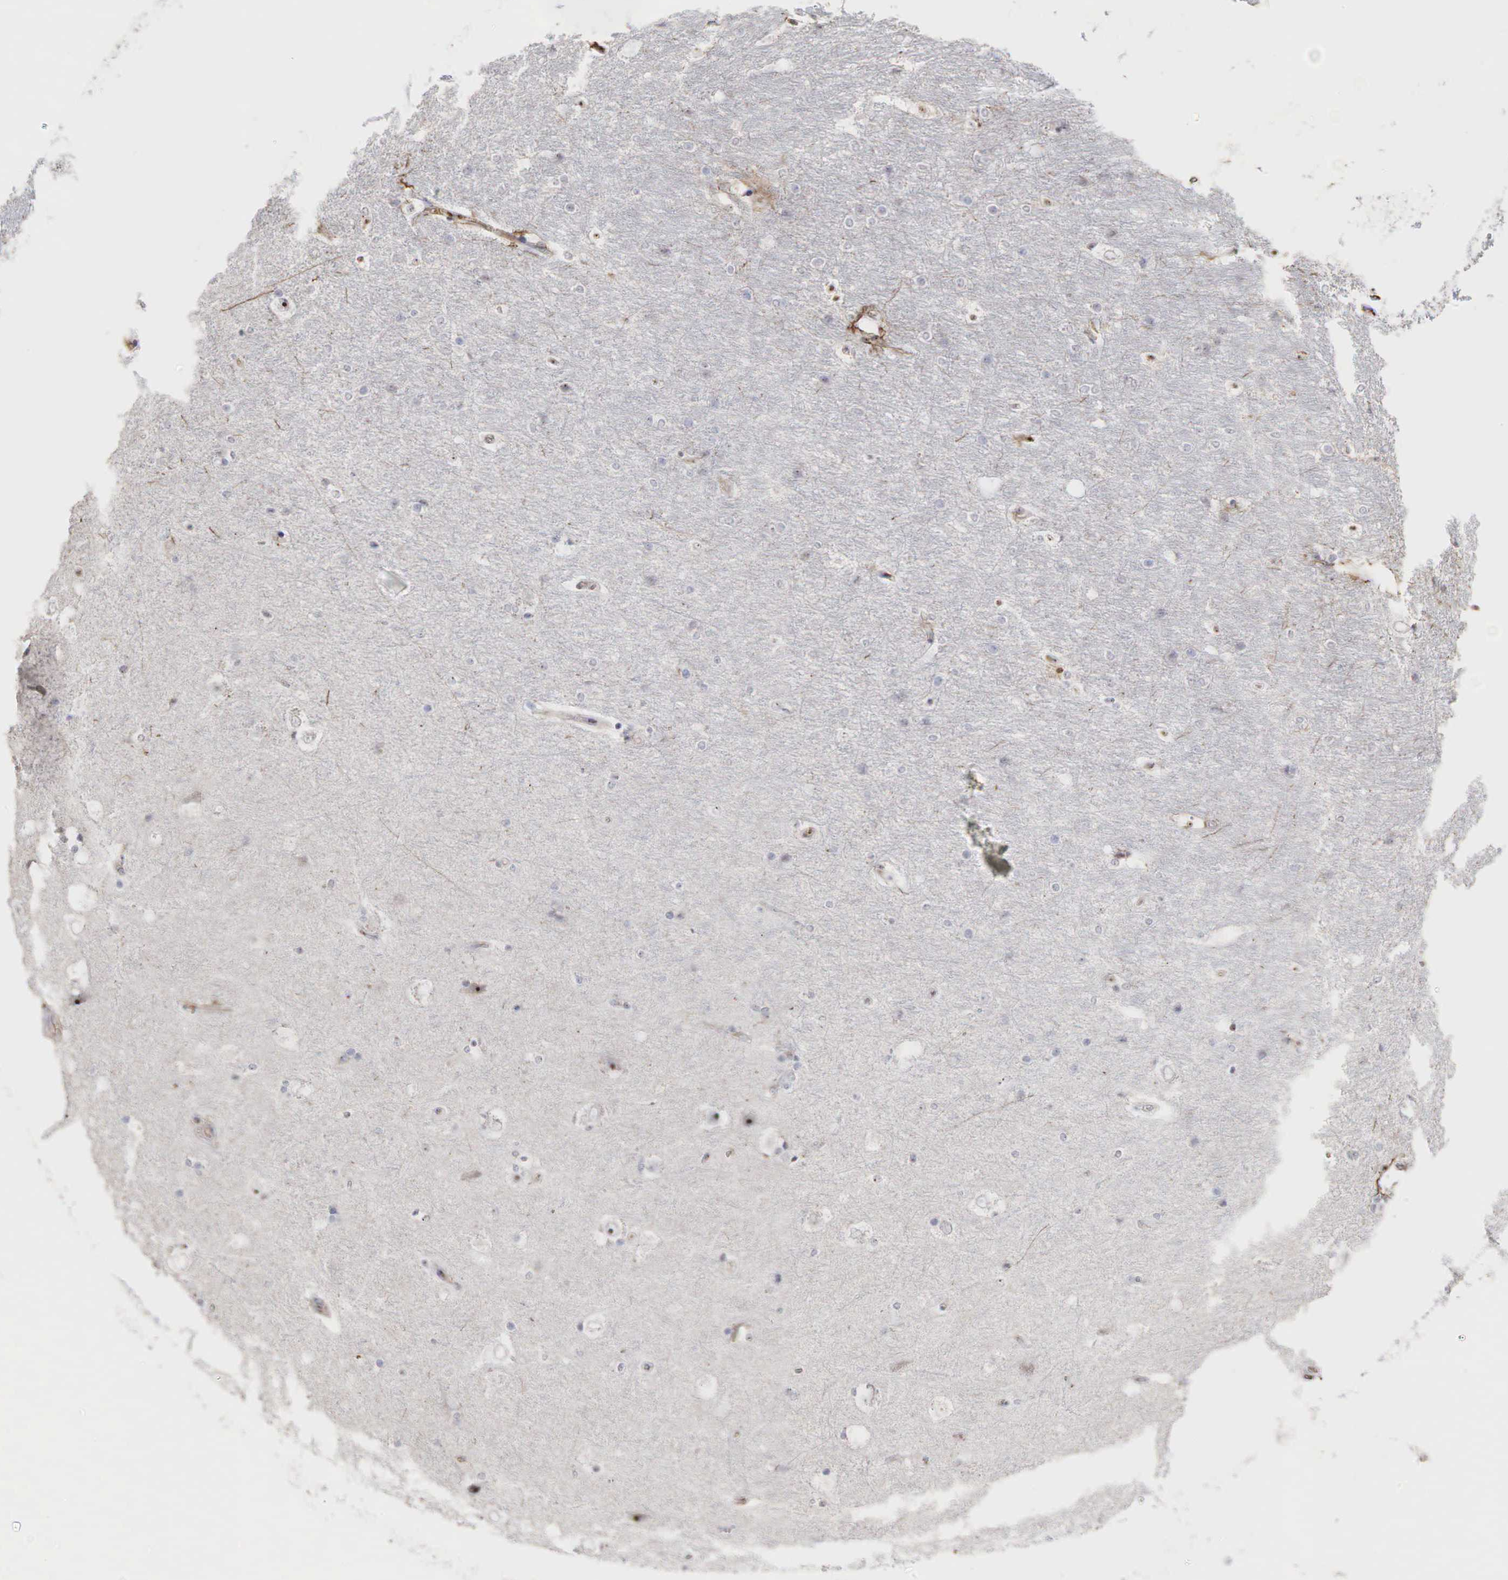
{"staining": {"intensity": "moderate", "quantity": "<25%", "location": "cytoplasmic/membranous"}, "tissue": "hippocampus", "cell_type": "Glial cells", "image_type": "normal", "snomed": [{"axis": "morphology", "description": "Normal tissue, NOS"}, {"axis": "topography", "description": "Hippocampus"}], "caption": "Immunohistochemical staining of unremarkable hippocampus reveals <25% levels of moderate cytoplasmic/membranous protein positivity in about <25% of glial cells.", "gene": "DKC1", "patient": {"sex": "female", "age": 19}}